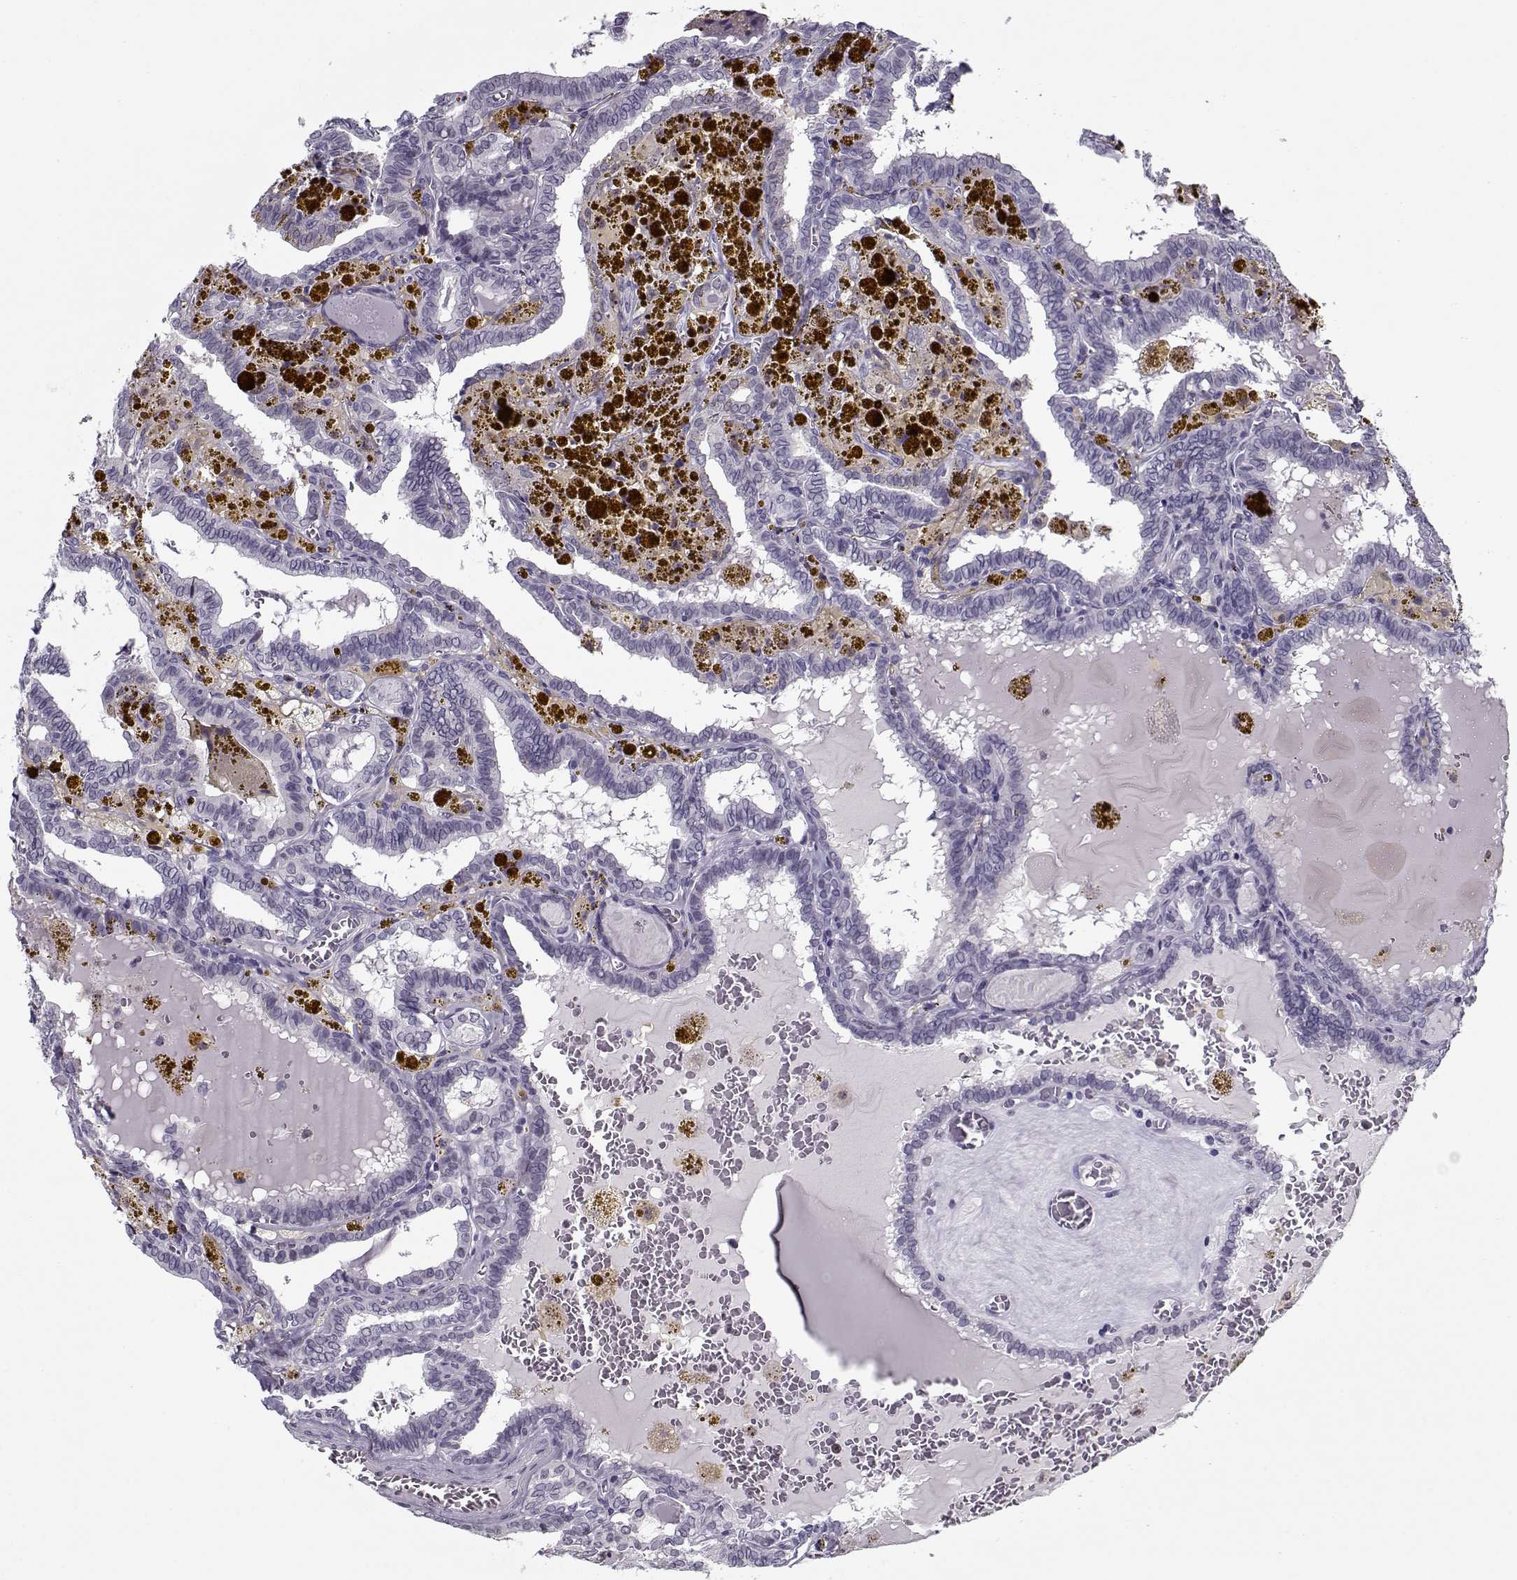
{"staining": {"intensity": "negative", "quantity": "none", "location": "none"}, "tissue": "thyroid cancer", "cell_type": "Tumor cells", "image_type": "cancer", "snomed": [{"axis": "morphology", "description": "Papillary adenocarcinoma, NOS"}, {"axis": "topography", "description": "Thyroid gland"}], "caption": "A histopathology image of human papillary adenocarcinoma (thyroid) is negative for staining in tumor cells. (DAB (3,3'-diaminobenzidine) IHC, high magnification).", "gene": "CIBAR1", "patient": {"sex": "female", "age": 39}}